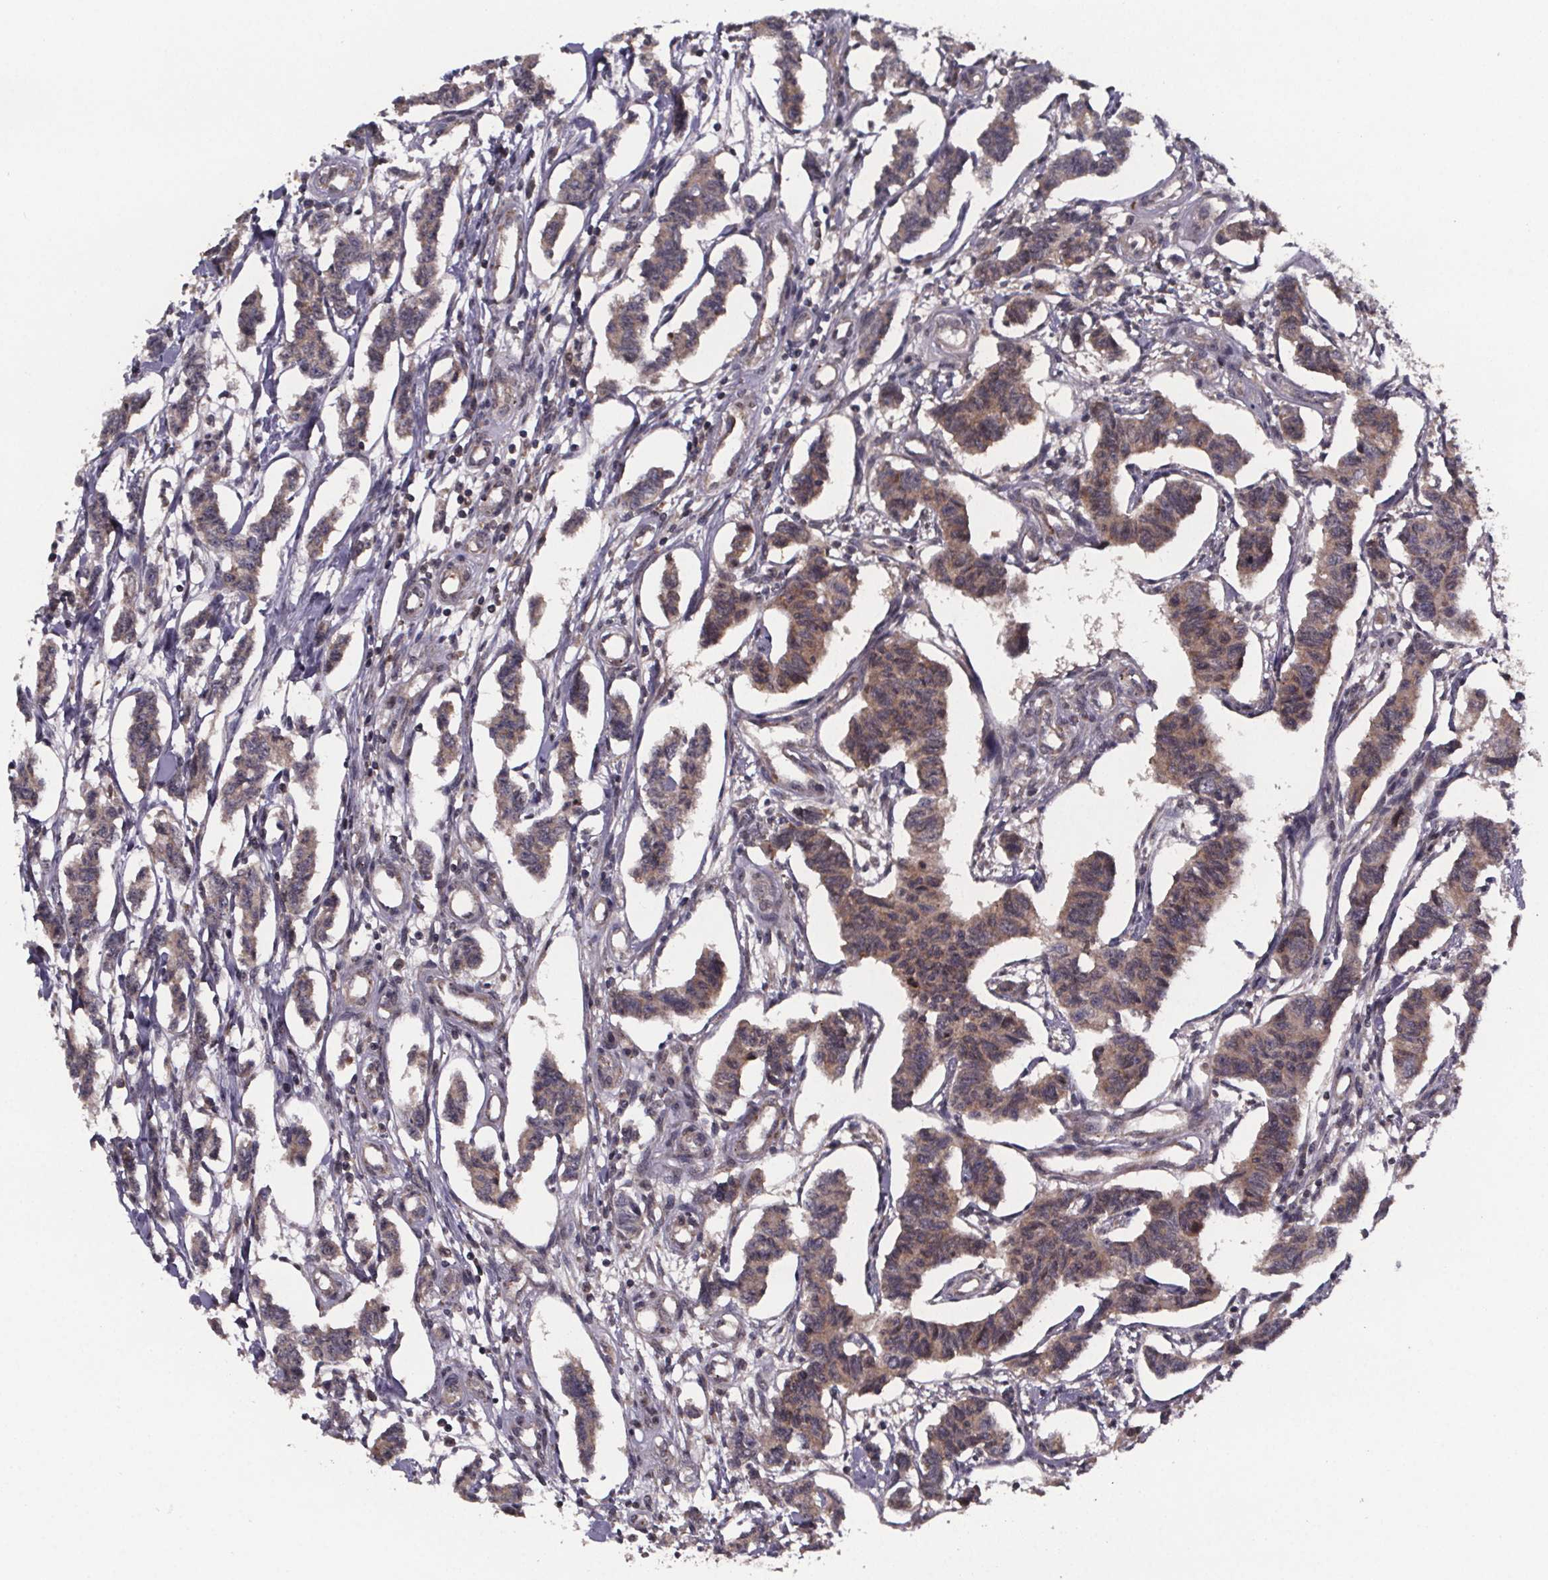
{"staining": {"intensity": "weak", "quantity": ">75%", "location": "cytoplasmic/membranous"}, "tissue": "carcinoid", "cell_type": "Tumor cells", "image_type": "cancer", "snomed": [{"axis": "morphology", "description": "Carcinoid, malignant, NOS"}, {"axis": "topography", "description": "Kidney"}], "caption": "IHC (DAB) staining of malignant carcinoid reveals weak cytoplasmic/membranous protein expression in about >75% of tumor cells.", "gene": "SAT1", "patient": {"sex": "female", "age": 41}}